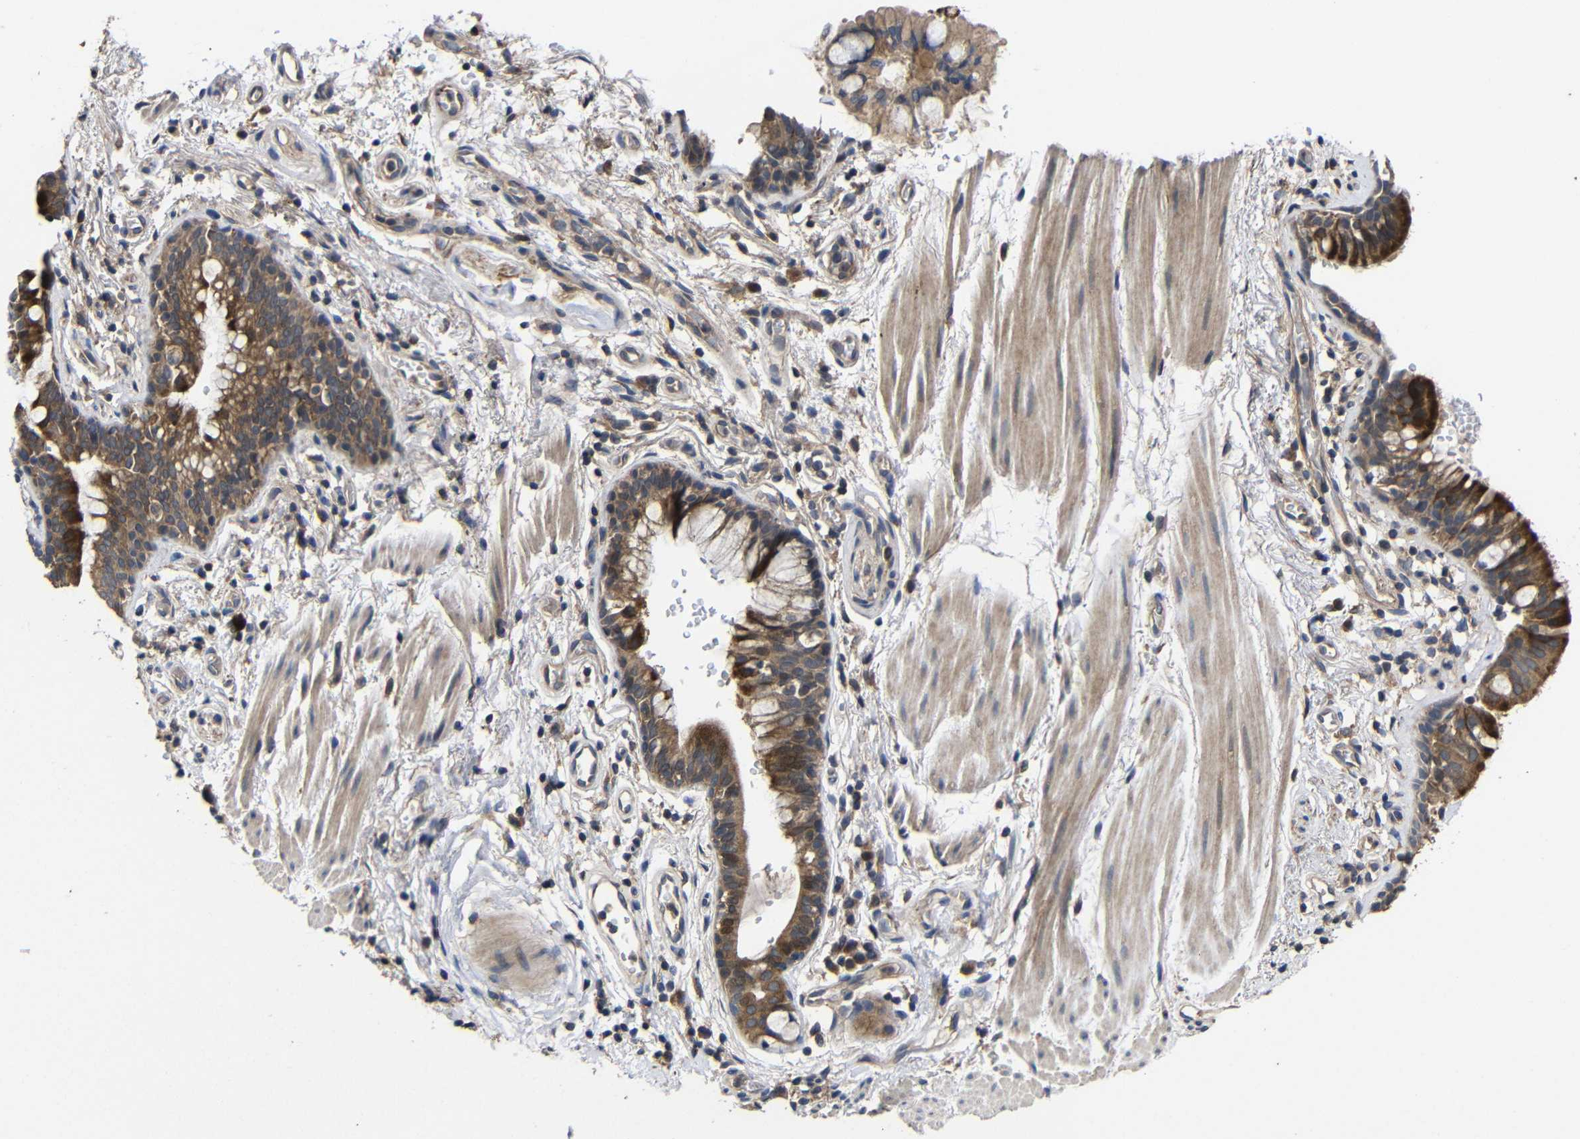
{"staining": {"intensity": "moderate", "quantity": ">75%", "location": "cytoplasmic/membranous"}, "tissue": "bronchus", "cell_type": "Respiratory epithelial cells", "image_type": "normal", "snomed": [{"axis": "morphology", "description": "Normal tissue, NOS"}, {"axis": "topography", "description": "Cartilage tissue"}, {"axis": "topography", "description": "Bronchus"}], "caption": "Moderate cytoplasmic/membranous staining is identified in approximately >75% of respiratory epithelial cells in normal bronchus.", "gene": "LPAR5", "patient": {"sex": "female", "age": 53}}